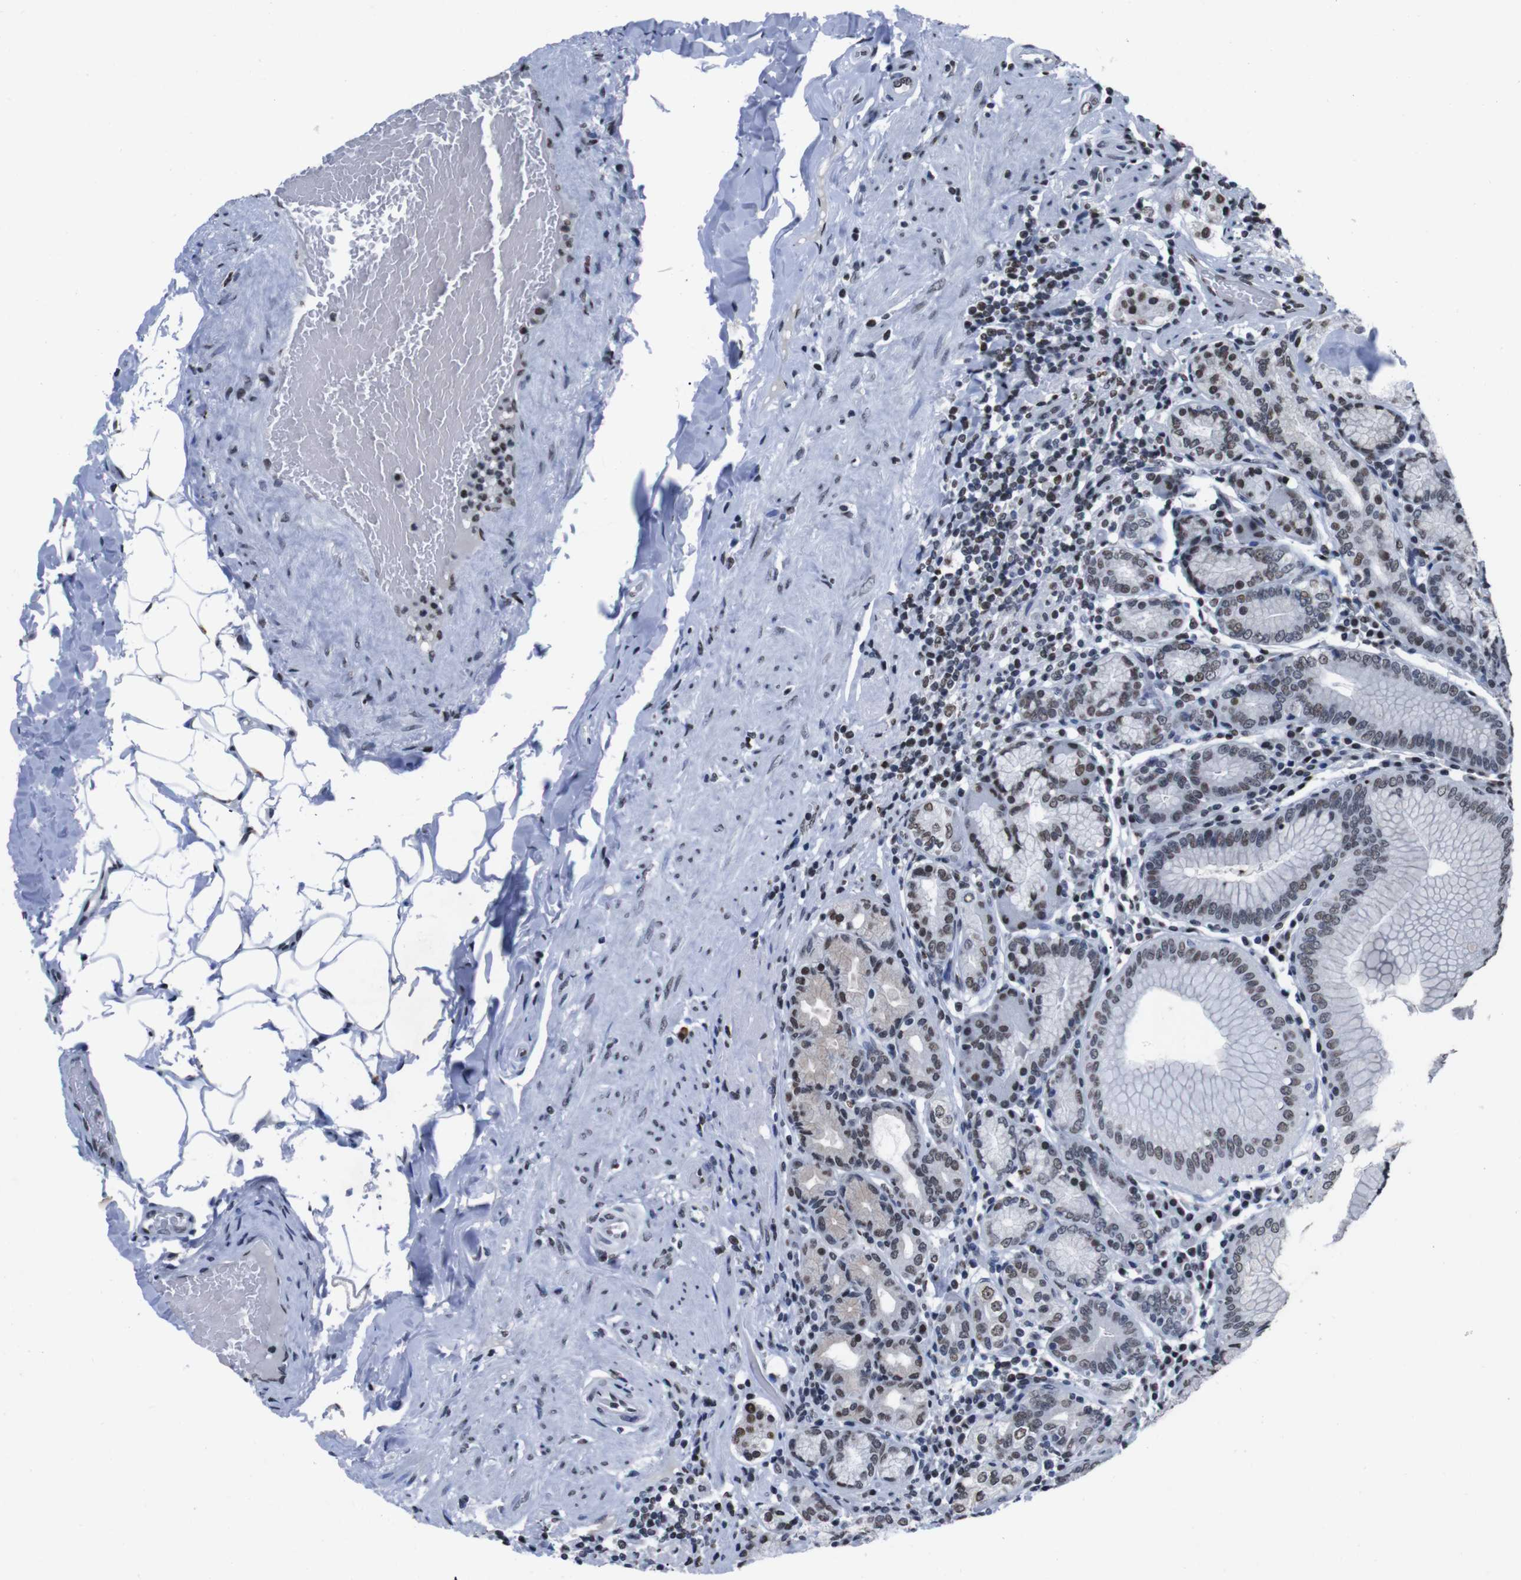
{"staining": {"intensity": "strong", "quantity": "25%-75%", "location": "nuclear"}, "tissue": "stomach", "cell_type": "Glandular cells", "image_type": "normal", "snomed": [{"axis": "morphology", "description": "Normal tissue, NOS"}, {"axis": "topography", "description": "Stomach, lower"}], "caption": "A high amount of strong nuclear positivity is appreciated in approximately 25%-75% of glandular cells in normal stomach. The staining is performed using DAB (3,3'-diaminobenzidine) brown chromogen to label protein expression. The nuclei are counter-stained blue using hematoxylin.", "gene": "PIP4P2", "patient": {"sex": "female", "age": 76}}